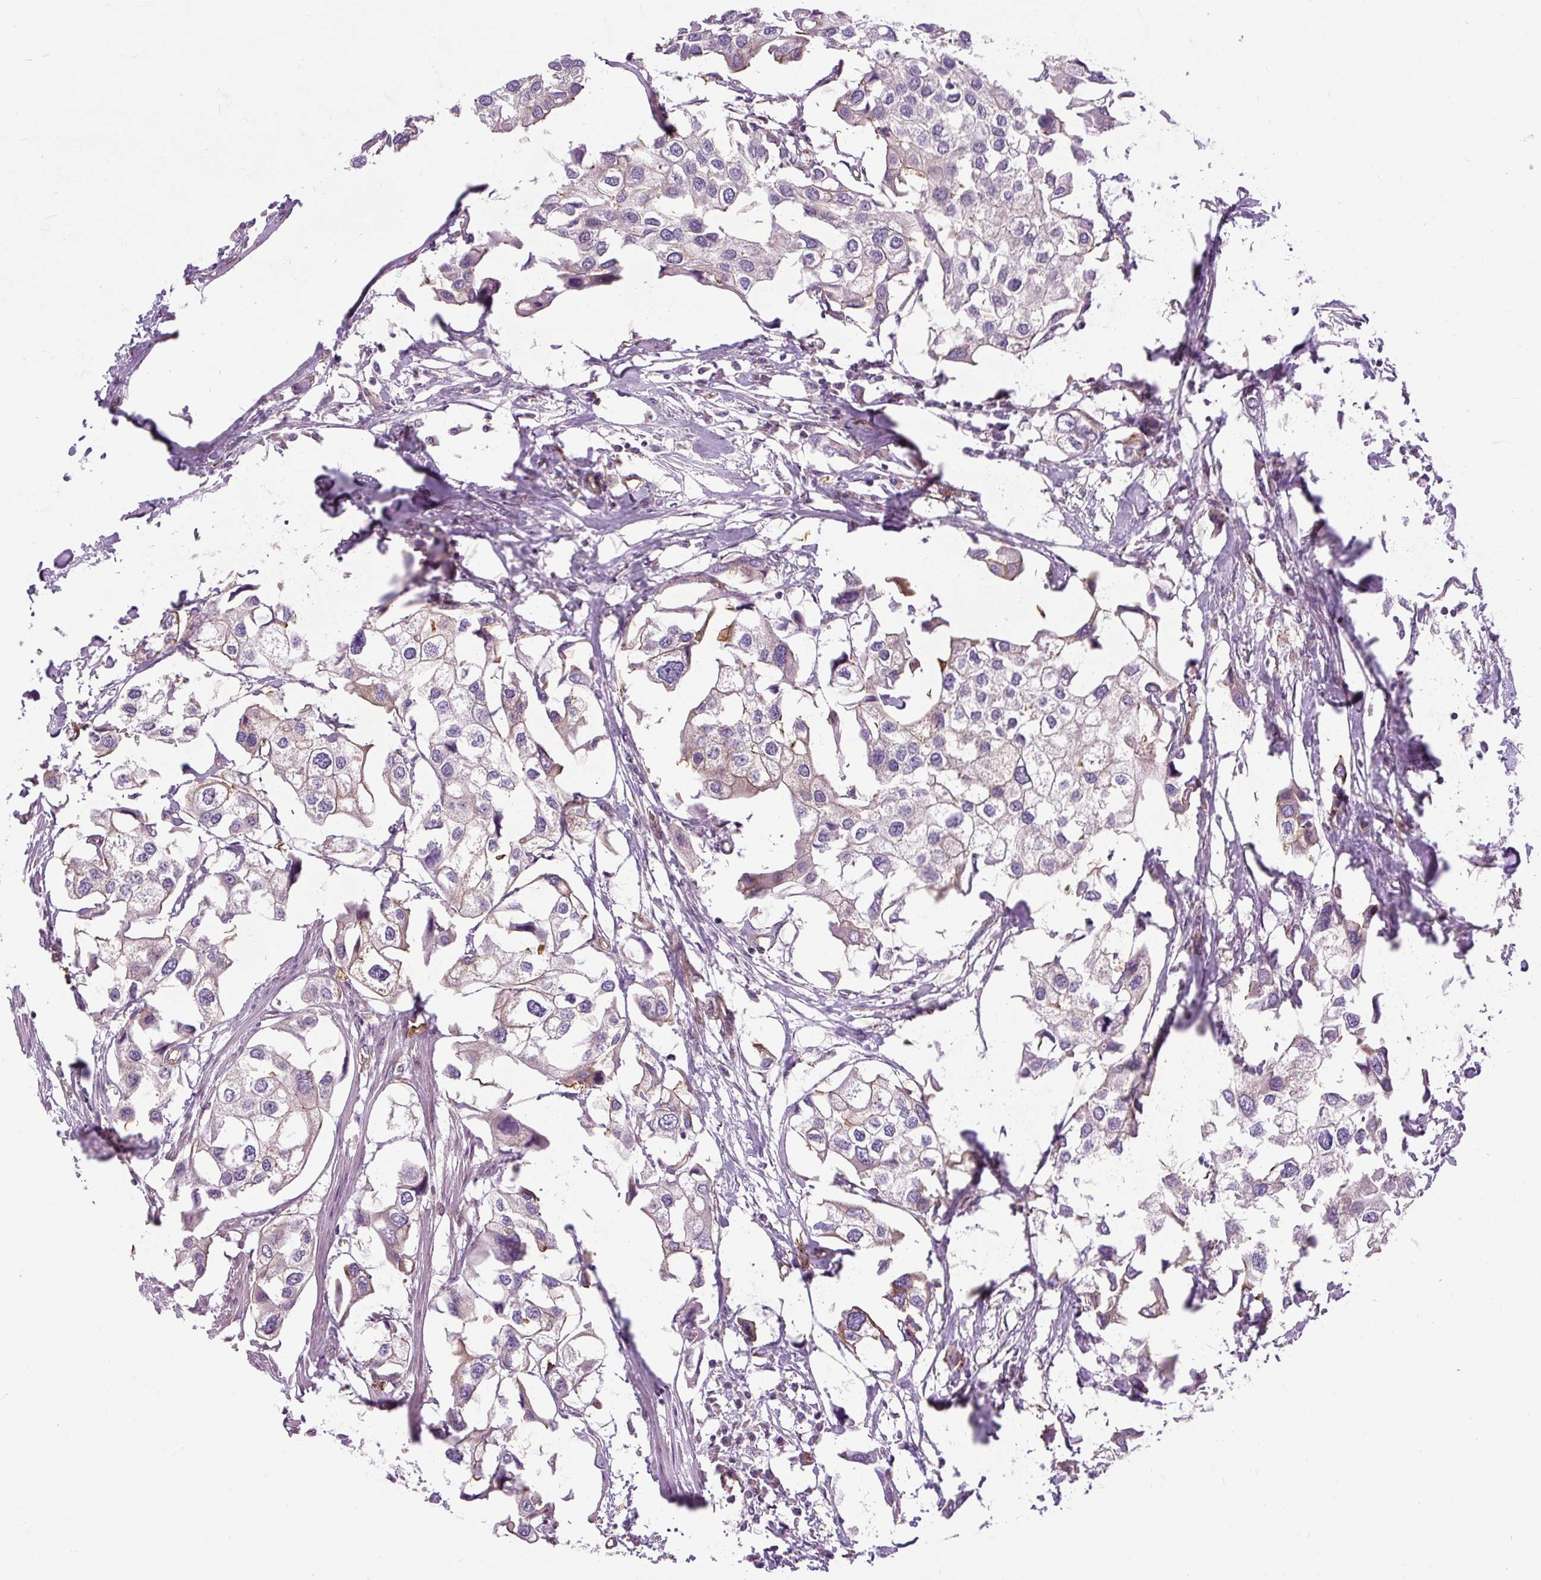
{"staining": {"intensity": "negative", "quantity": "none", "location": "none"}, "tissue": "urothelial cancer", "cell_type": "Tumor cells", "image_type": "cancer", "snomed": [{"axis": "morphology", "description": "Urothelial carcinoma, High grade"}, {"axis": "topography", "description": "Urinary bladder"}], "caption": "Immunohistochemistry image of neoplastic tissue: urothelial cancer stained with DAB demonstrates no significant protein positivity in tumor cells.", "gene": "CCDC93", "patient": {"sex": "male", "age": 64}}